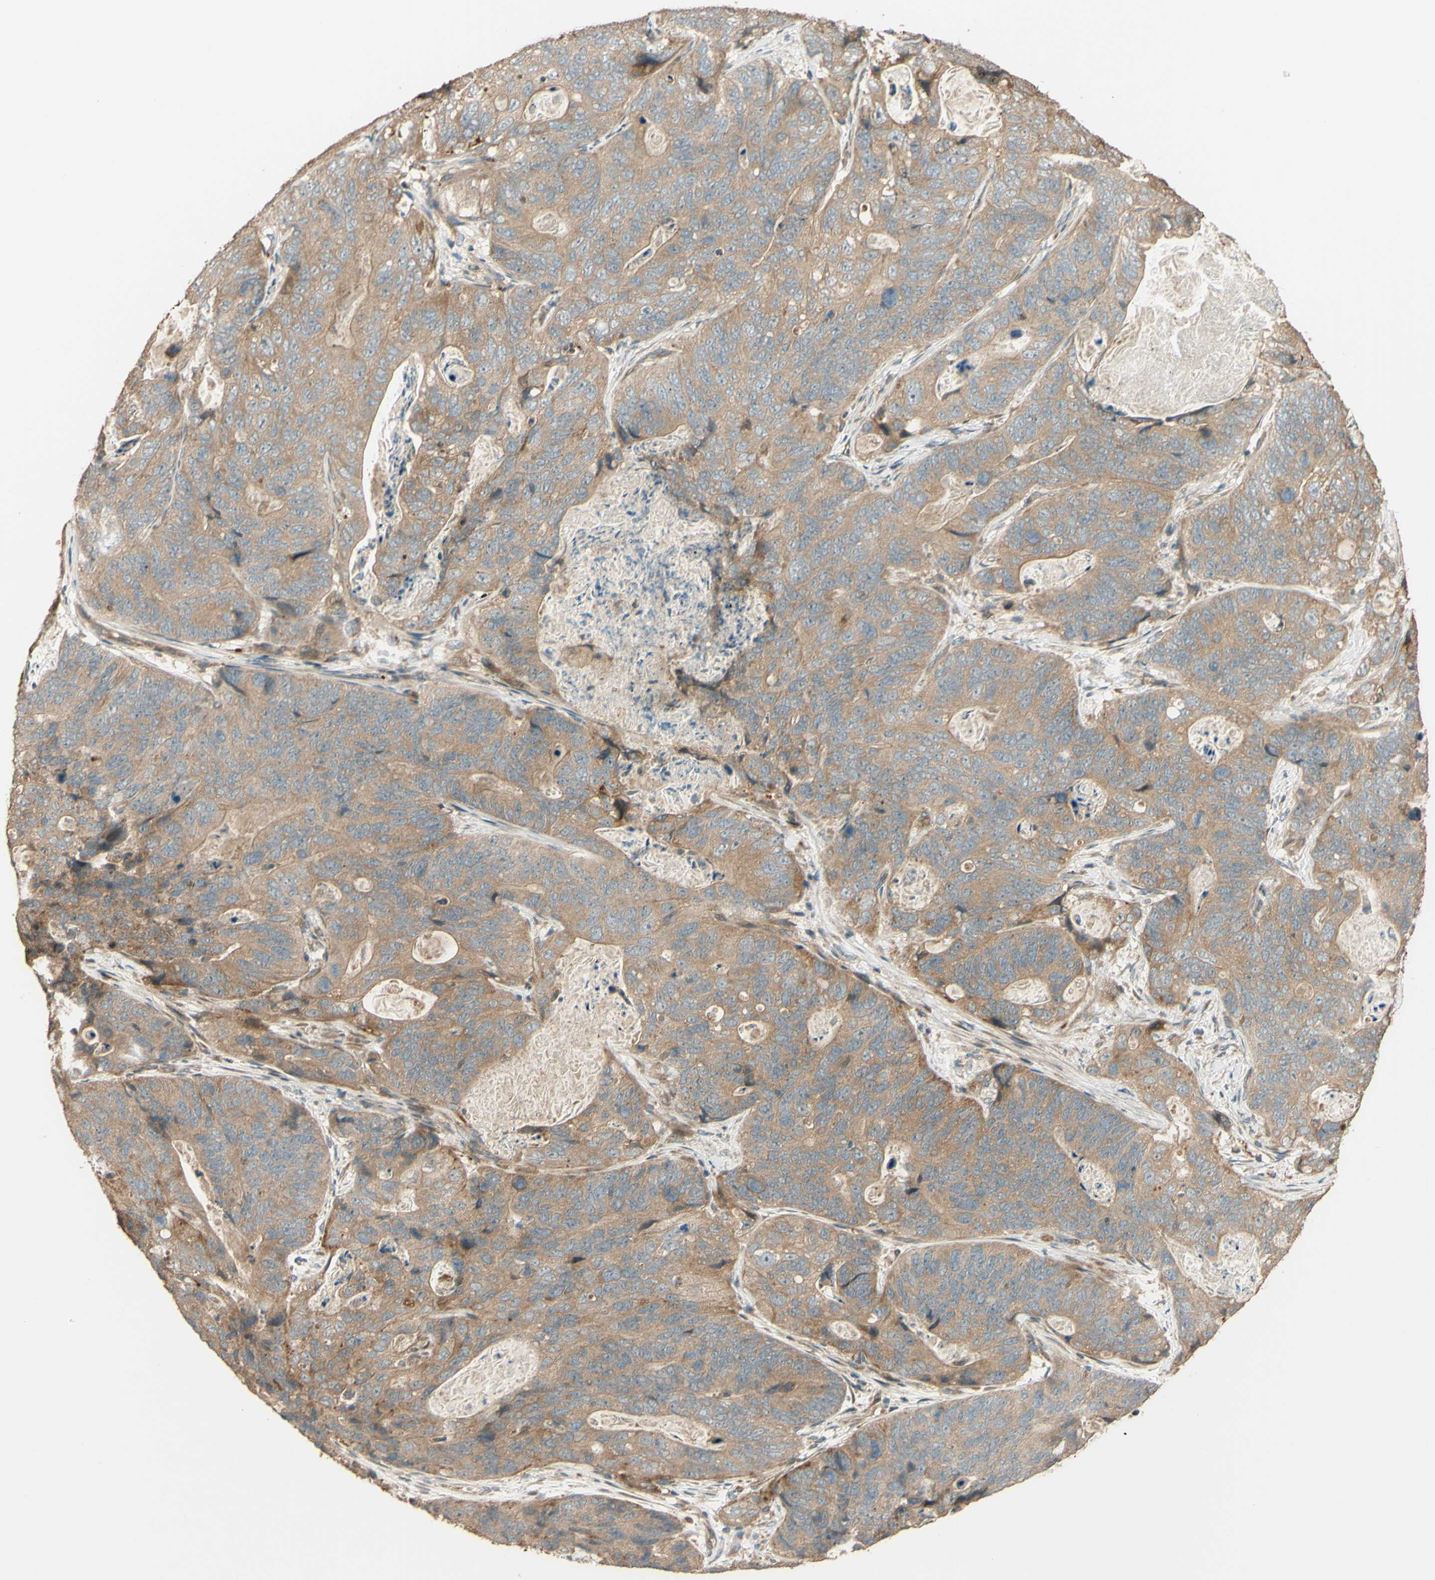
{"staining": {"intensity": "moderate", "quantity": ">75%", "location": "cytoplasmic/membranous"}, "tissue": "stomach cancer", "cell_type": "Tumor cells", "image_type": "cancer", "snomed": [{"axis": "morphology", "description": "Adenocarcinoma, NOS"}, {"axis": "topography", "description": "Stomach"}], "caption": "Immunohistochemistry (IHC) of human adenocarcinoma (stomach) reveals medium levels of moderate cytoplasmic/membranous positivity in about >75% of tumor cells.", "gene": "RNF19A", "patient": {"sex": "female", "age": 89}}